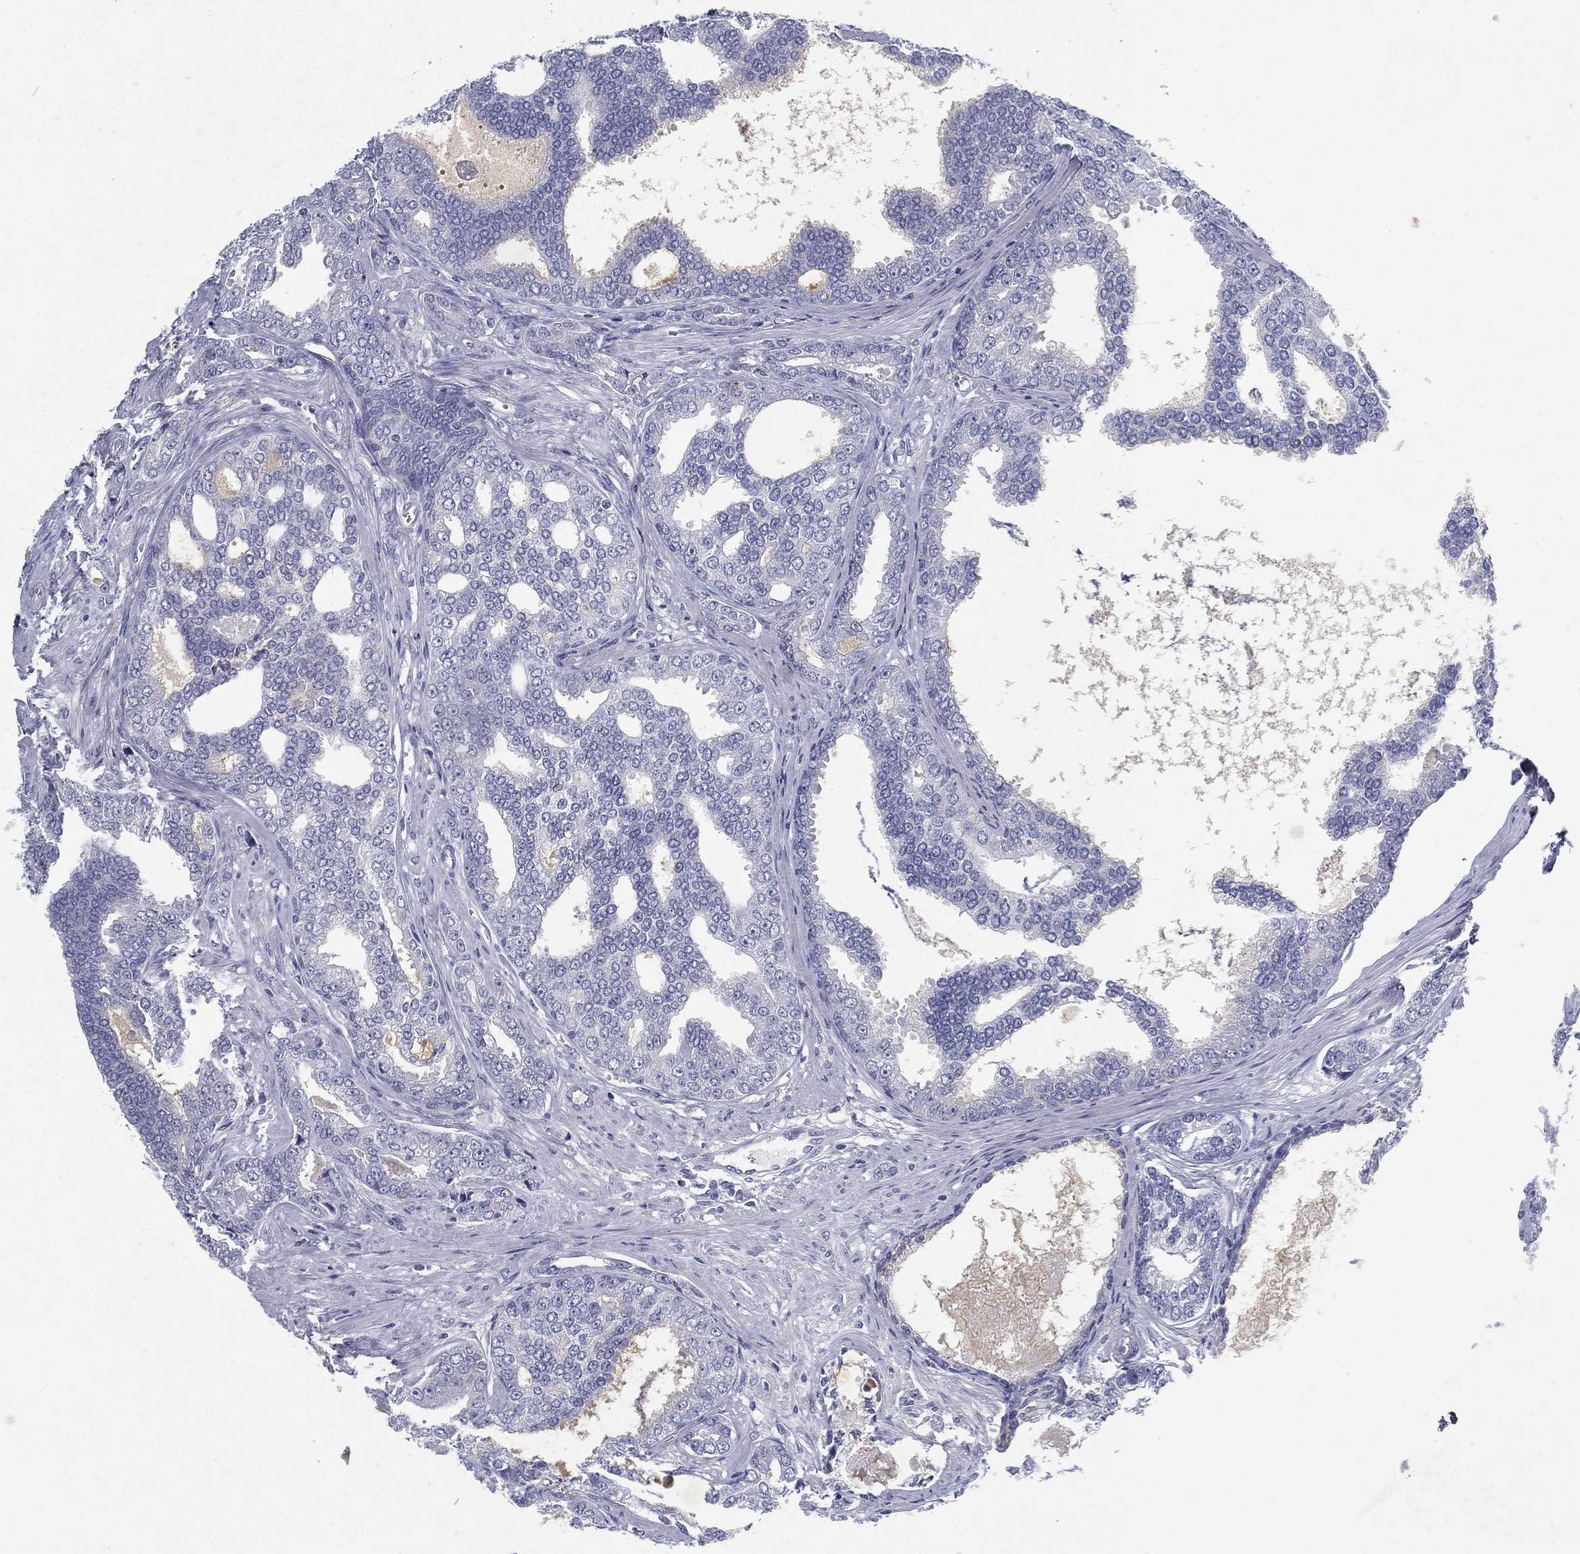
{"staining": {"intensity": "negative", "quantity": "none", "location": "none"}, "tissue": "prostate cancer", "cell_type": "Tumor cells", "image_type": "cancer", "snomed": [{"axis": "morphology", "description": "Adenocarcinoma, NOS"}, {"axis": "topography", "description": "Prostate"}], "caption": "Prostate adenocarcinoma stained for a protein using IHC demonstrates no positivity tumor cells.", "gene": "RGS13", "patient": {"sex": "male", "age": 67}}